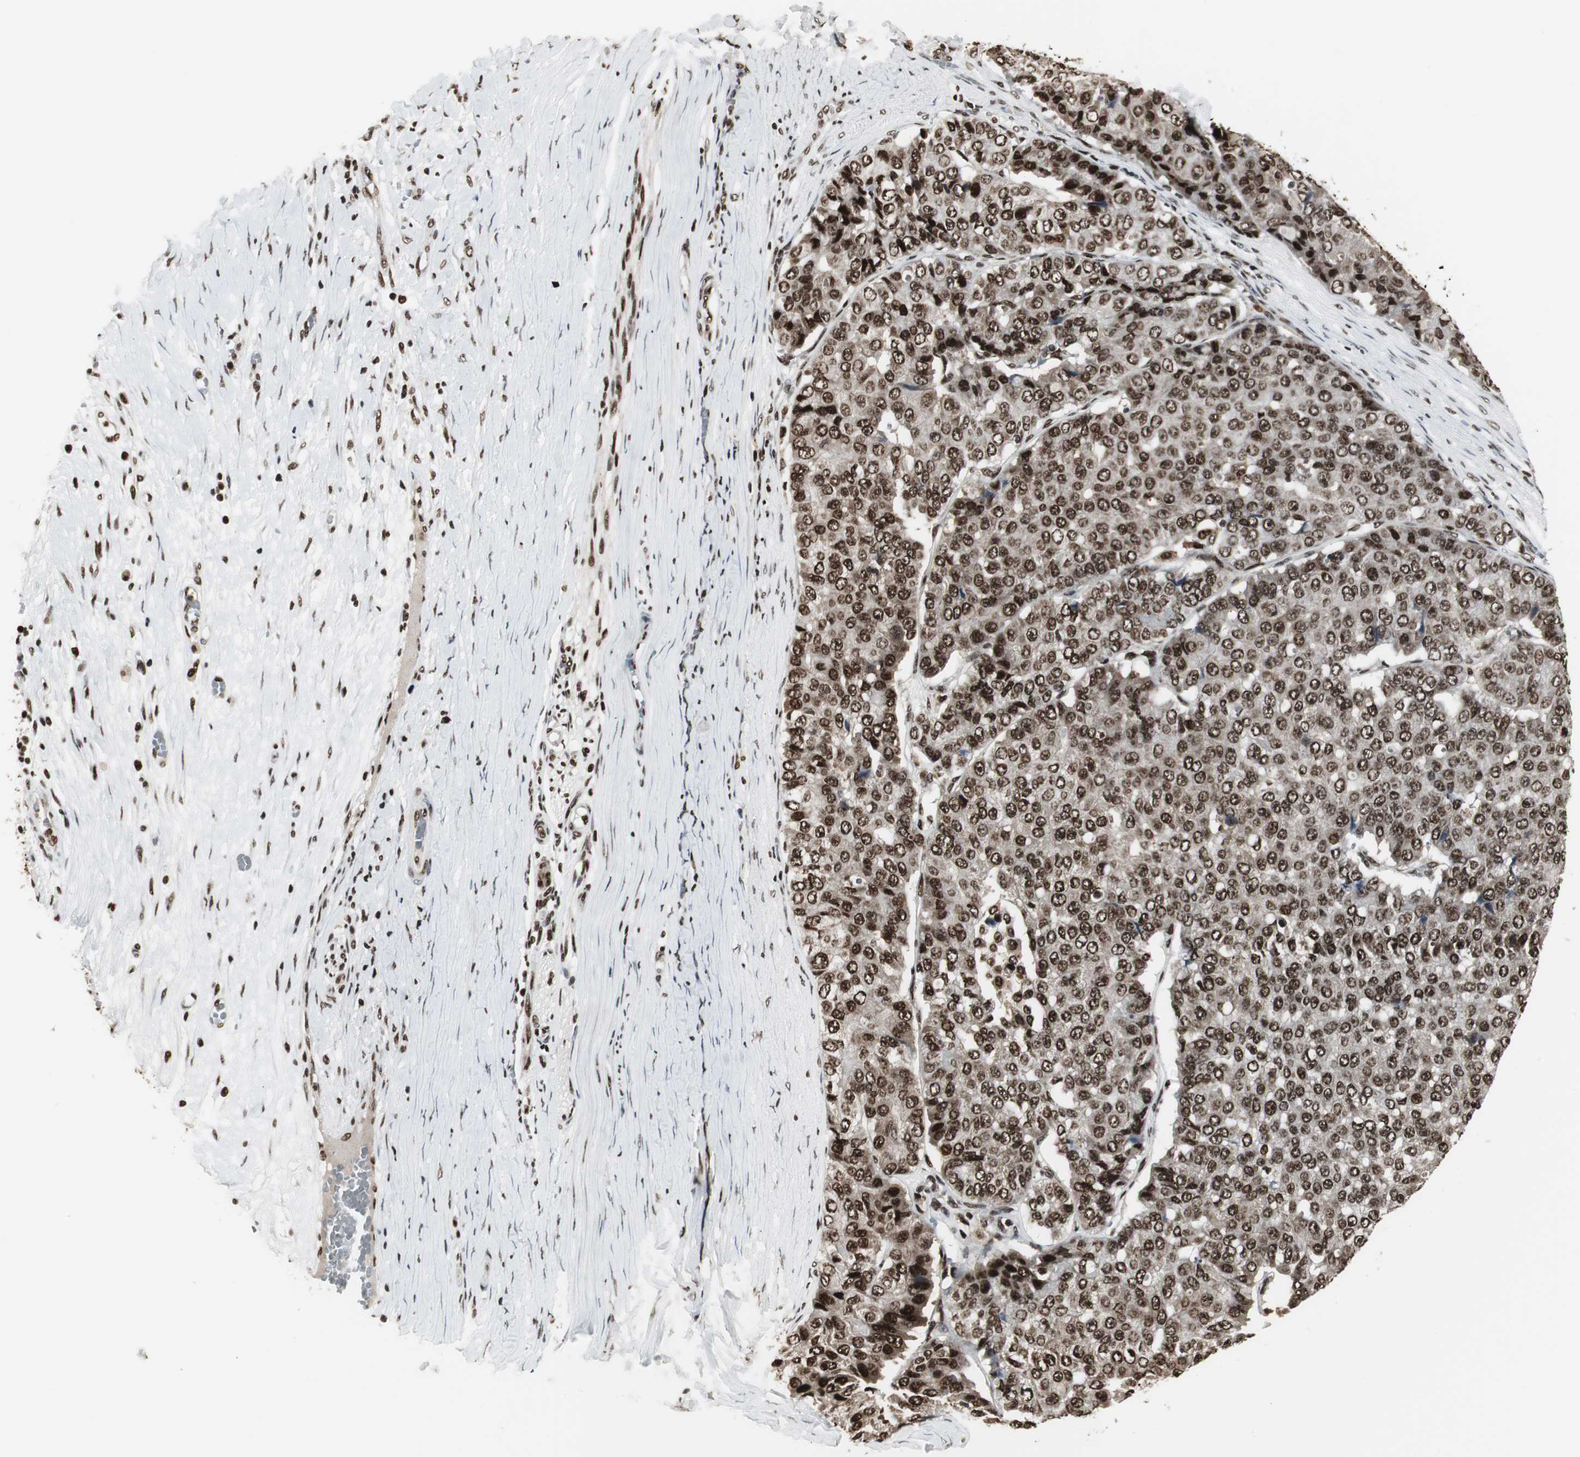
{"staining": {"intensity": "strong", "quantity": ">75%", "location": "cytoplasmic/membranous,nuclear"}, "tissue": "pancreatic cancer", "cell_type": "Tumor cells", "image_type": "cancer", "snomed": [{"axis": "morphology", "description": "Adenocarcinoma, NOS"}, {"axis": "topography", "description": "Pancreas"}], "caption": "Strong cytoplasmic/membranous and nuclear protein staining is seen in approximately >75% of tumor cells in pancreatic cancer. (Brightfield microscopy of DAB IHC at high magnification).", "gene": "PARN", "patient": {"sex": "male", "age": 50}}